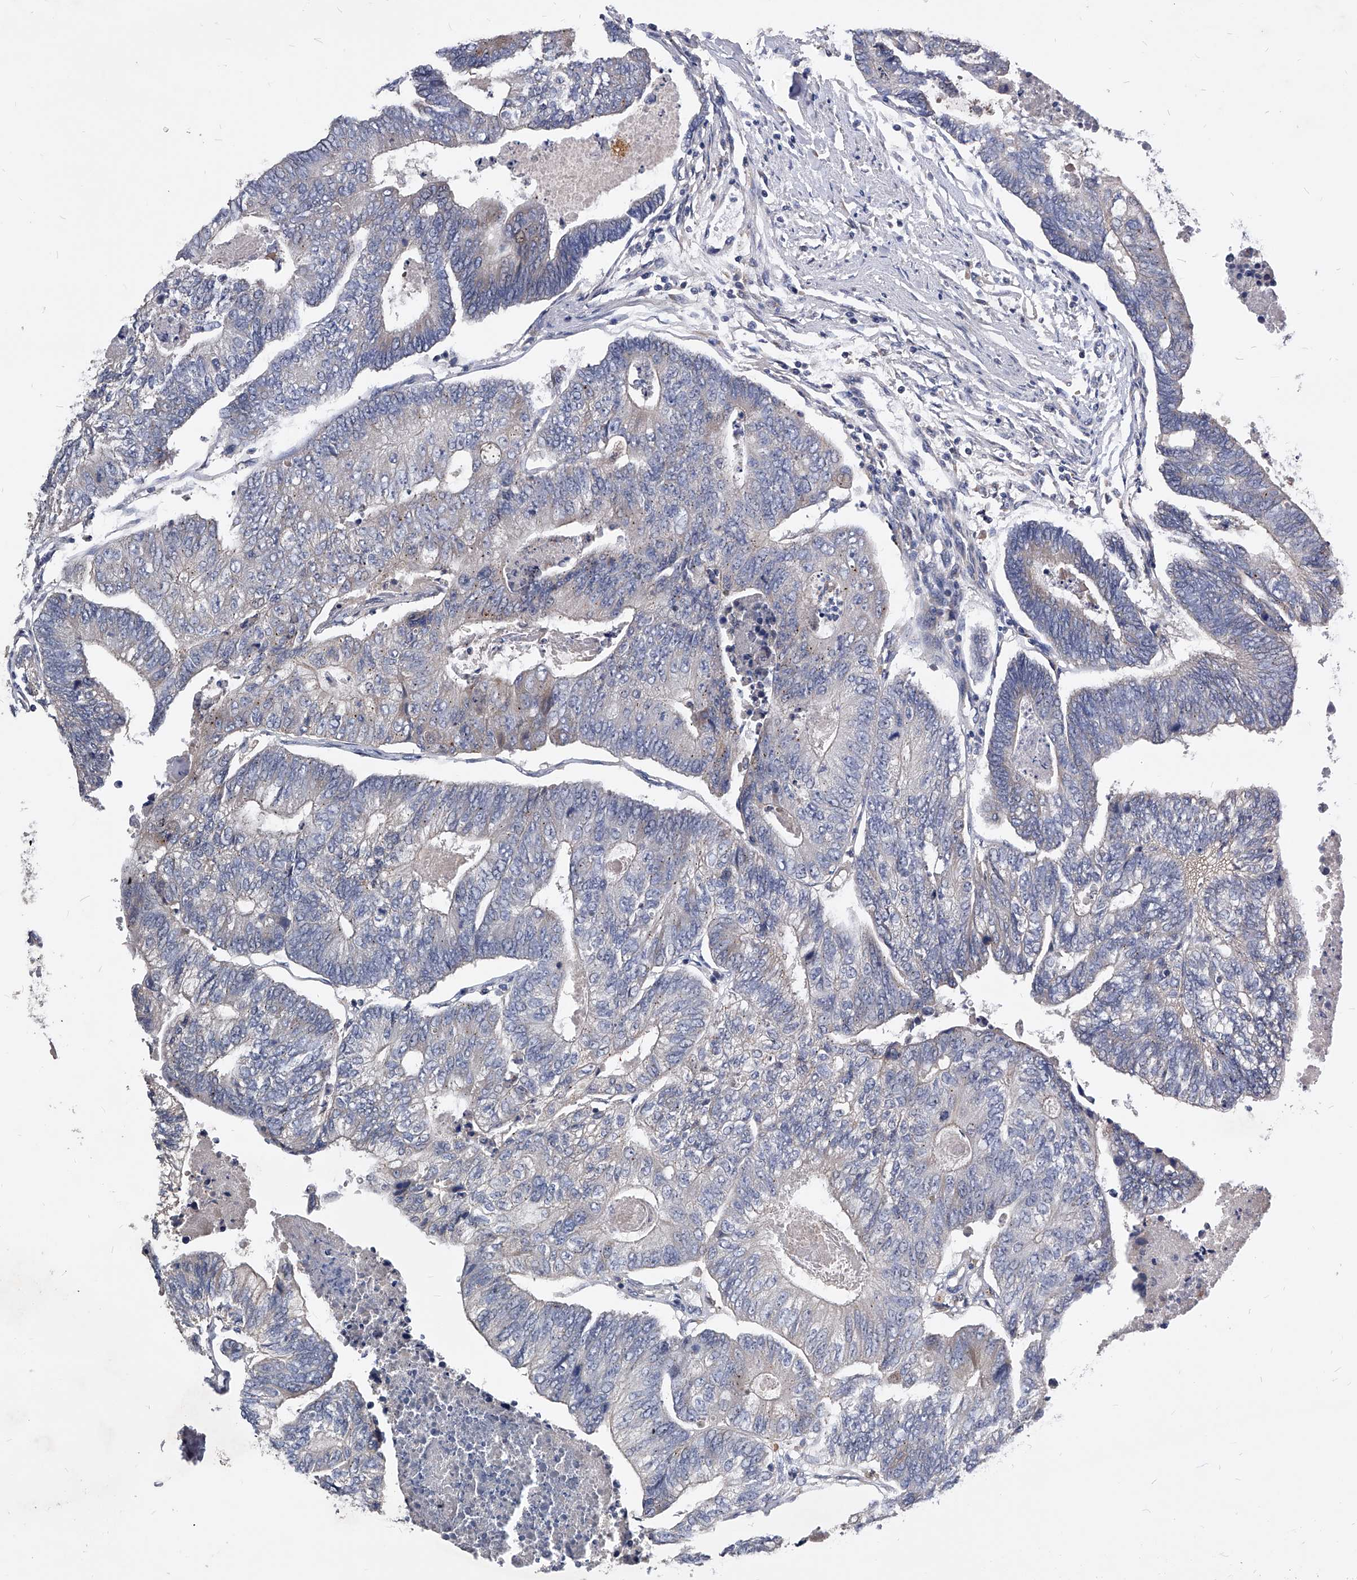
{"staining": {"intensity": "negative", "quantity": "none", "location": "none"}, "tissue": "colorectal cancer", "cell_type": "Tumor cells", "image_type": "cancer", "snomed": [{"axis": "morphology", "description": "Adenocarcinoma, NOS"}, {"axis": "topography", "description": "Colon"}], "caption": "This is an immunohistochemistry (IHC) micrograph of colorectal cancer (adenocarcinoma). There is no expression in tumor cells.", "gene": "ARL4C", "patient": {"sex": "female", "age": 67}}